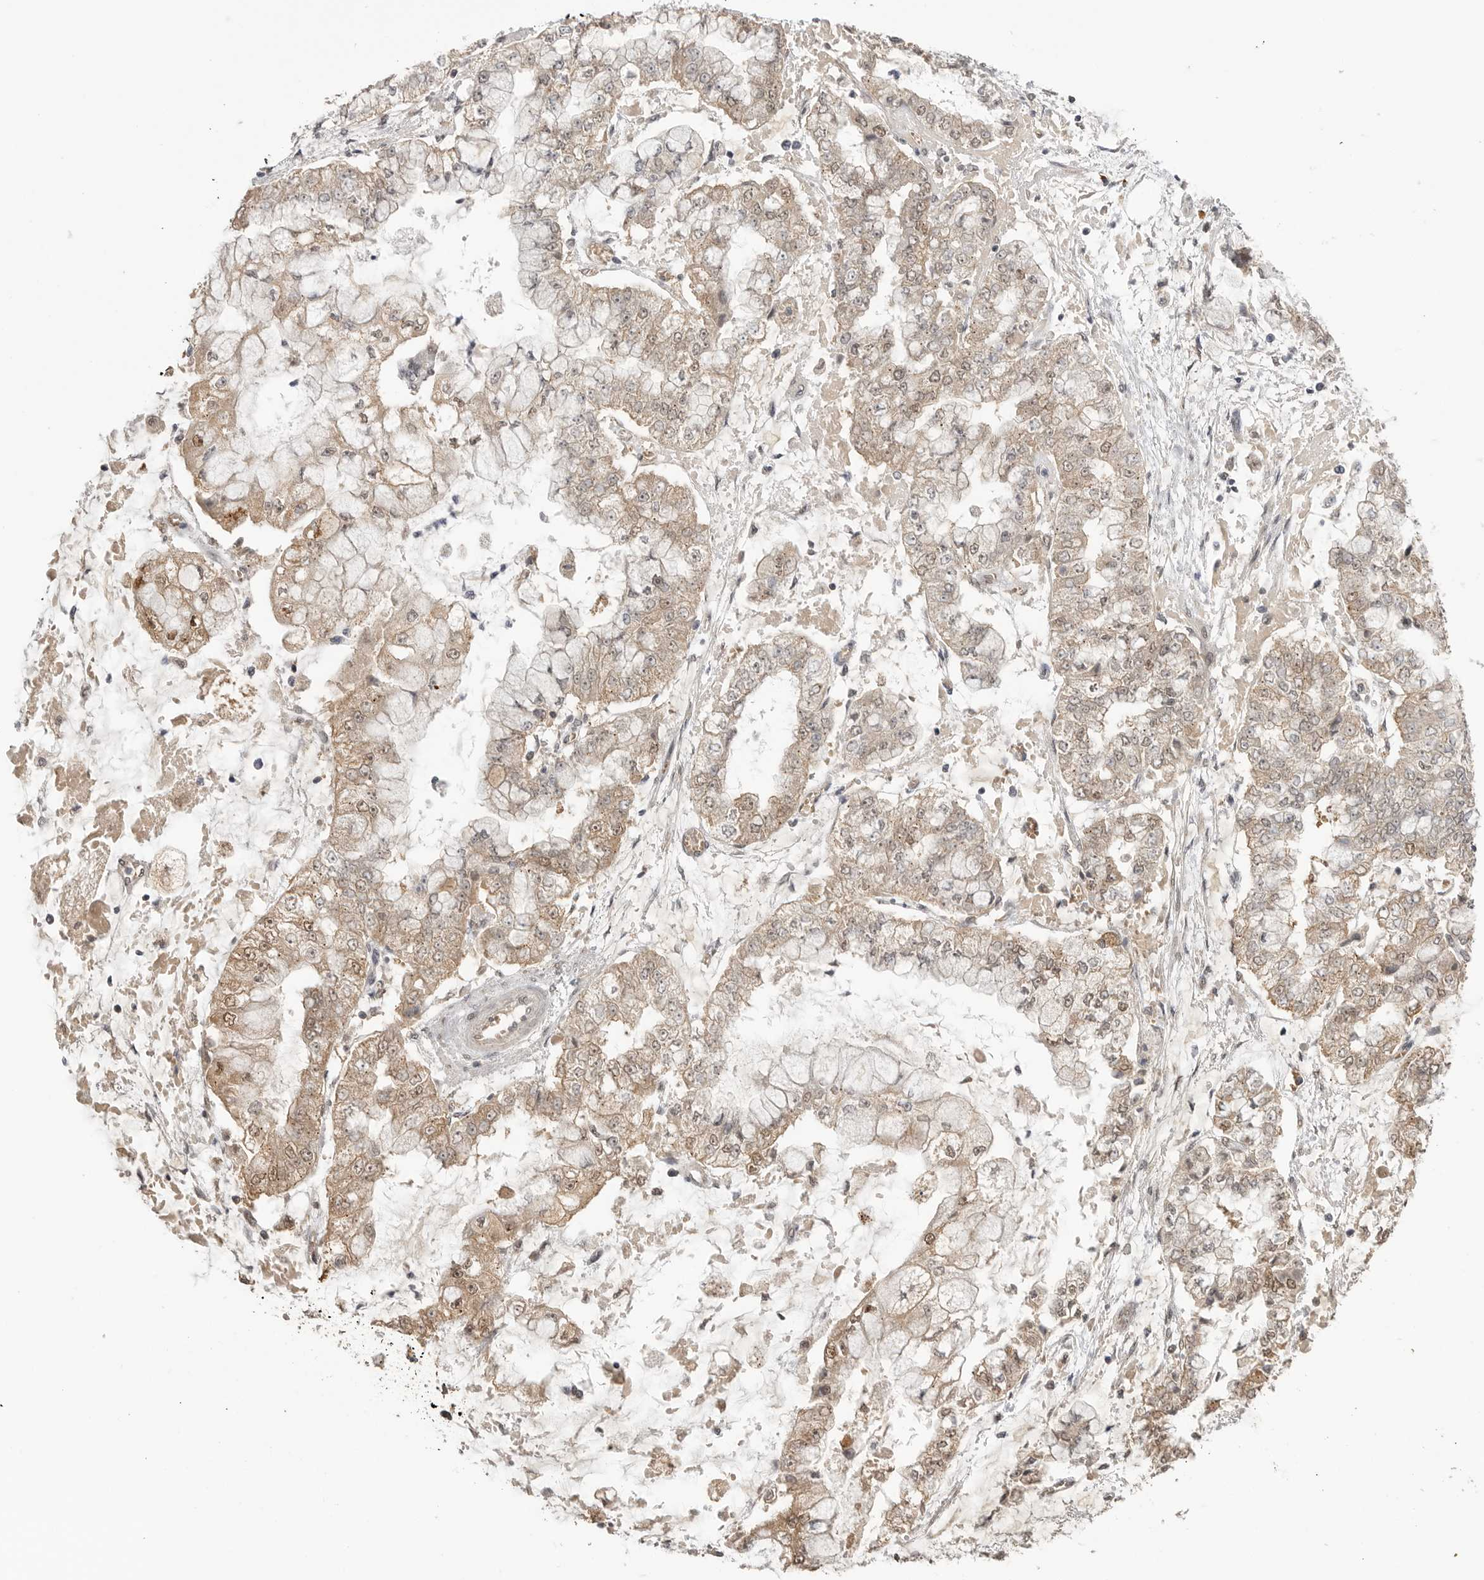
{"staining": {"intensity": "weak", "quantity": "25%-75%", "location": "cytoplasmic/membranous,nuclear"}, "tissue": "stomach cancer", "cell_type": "Tumor cells", "image_type": "cancer", "snomed": [{"axis": "morphology", "description": "Adenocarcinoma, NOS"}, {"axis": "topography", "description": "Stomach"}], "caption": "Immunohistochemical staining of human stomach cancer (adenocarcinoma) exhibits low levels of weak cytoplasmic/membranous and nuclear protein staining in approximately 25%-75% of tumor cells.", "gene": "ASPSCR1", "patient": {"sex": "male", "age": 76}}